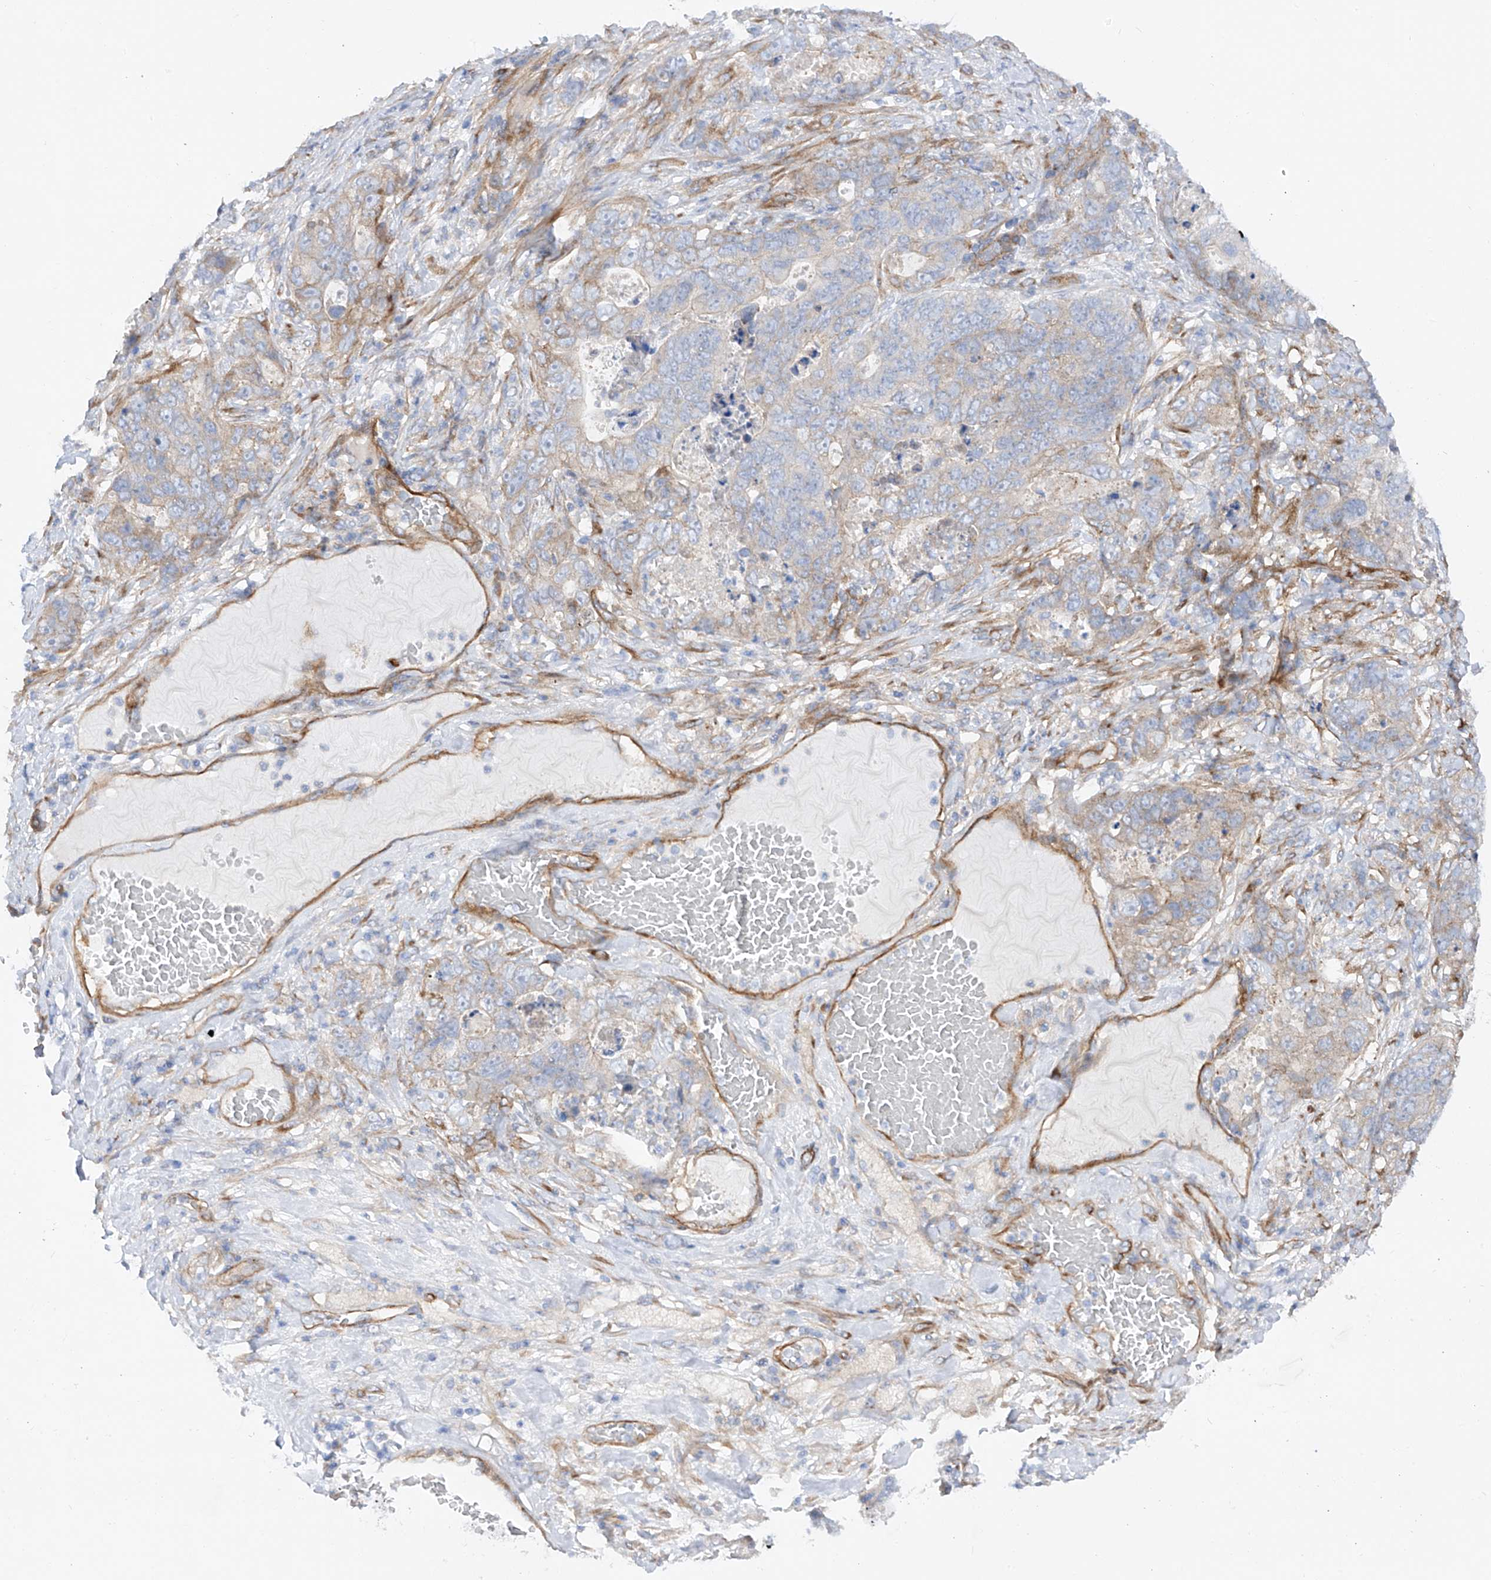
{"staining": {"intensity": "negative", "quantity": "none", "location": "none"}, "tissue": "stomach cancer", "cell_type": "Tumor cells", "image_type": "cancer", "snomed": [{"axis": "morphology", "description": "Normal tissue, NOS"}, {"axis": "morphology", "description": "Adenocarcinoma, NOS"}, {"axis": "topography", "description": "Stomach"}], "caption": "DAB immunohistochemical staining of stomach adenocarcinoma shows no significant expression in tumor cells. (Stains: DAB (3,3'-diaminobenzidine) immunohistochemistry (IHC) with hematoxylin counter stain, Microscopy: brightfield microscopy at high magnification).", "gene": "LCA5", "patient": {"sex": "female", "age": 89}}